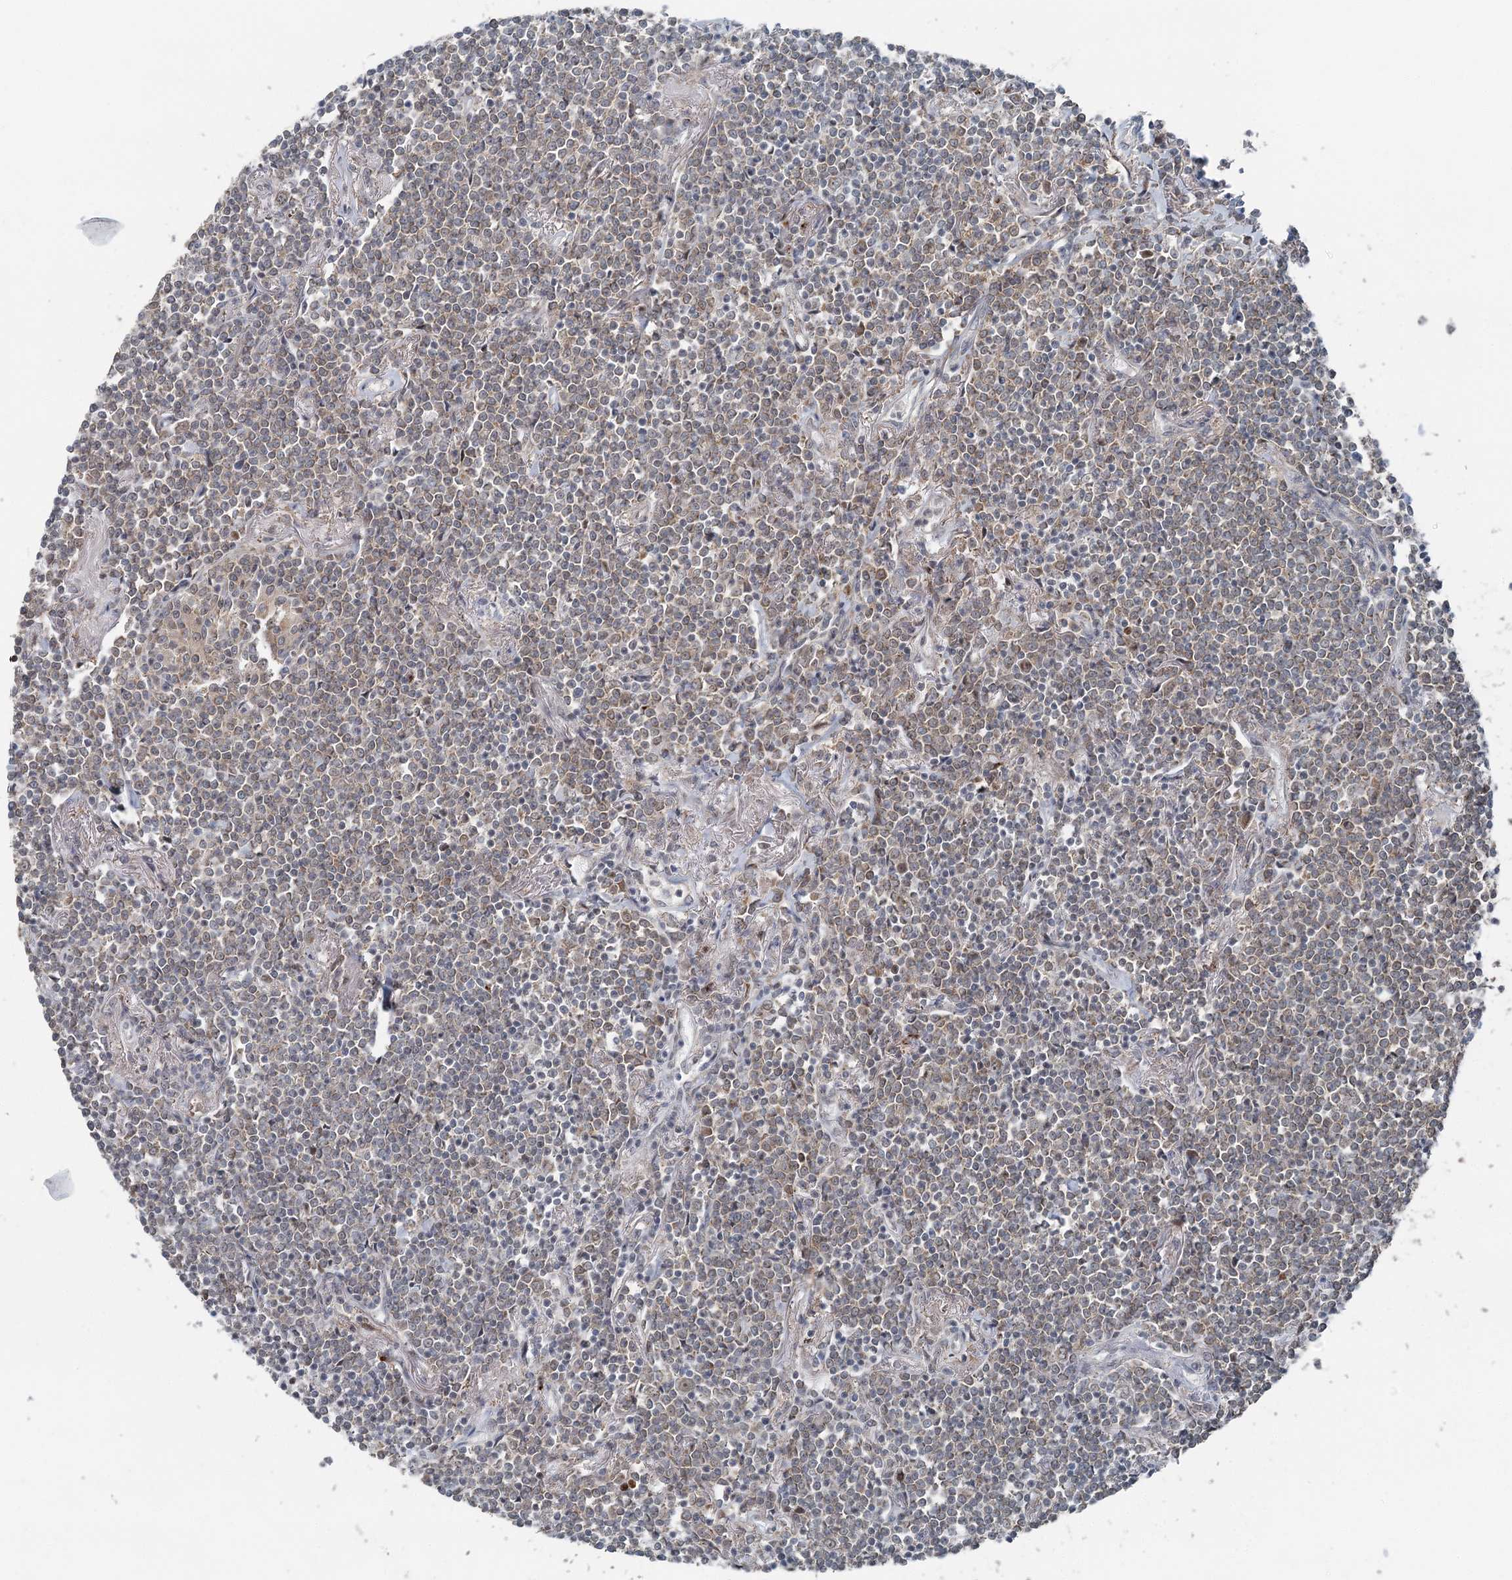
{"staining": {"intensity": "negative", "quantity": "none", "location": "none"}, "tissue": "lymphoma", "cell_type": "Tumor cells", "image_type": "cancer", "snomed": [{"axis": "morphology", "description": "Malignant lymphoma, non-Hodgkin's type, Low grade"}, {"axis": "topography", "description": "Lung"}], "caption": "DAB (3,3'-diaminobenzidine) immunohistochemical staining of lymphoma exhibits no significant positivity in tumor cells.", "gene": "WAPL", "patient": {"sex": "female", "age": 71}}